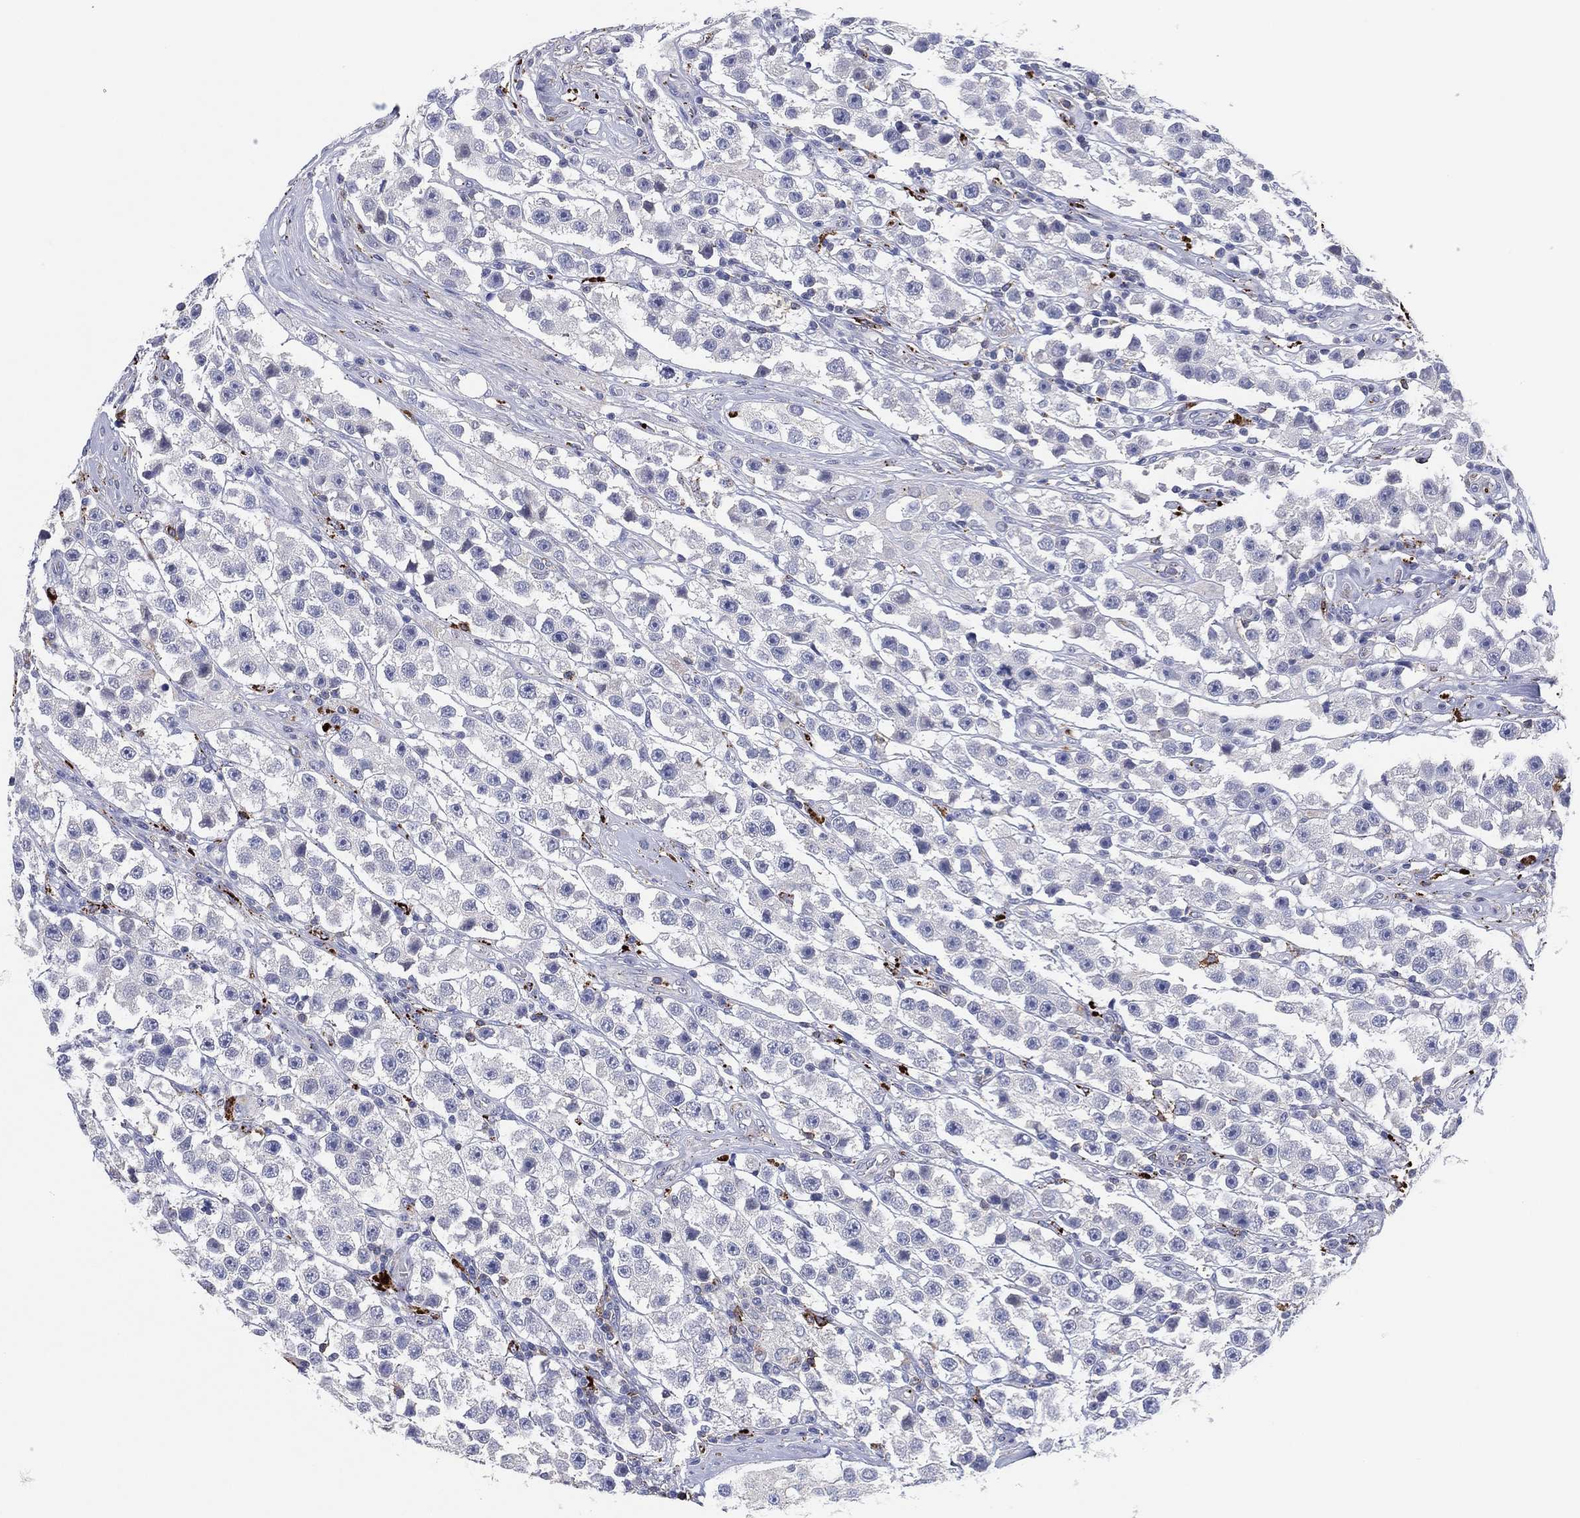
{"staining": {"intensity": "negative", "quantity": "none", "location": "none"}, "tissue": "testis cancer", "cell_type": "Tumor cells", "image_type": "cancer", "snomed": [{"axis": "morphology", "description": "Seminoma, NOS"}, {"axis": "topography", "description": "Testis"}], "caption": "Immunohistochemistry micrograph of human testis cancer (seminoma) stained for a protein (brown), which shows no positivity in tumor cells.", "gene": "PLAC8", "patient": {"sex": "male", "age": 45}}